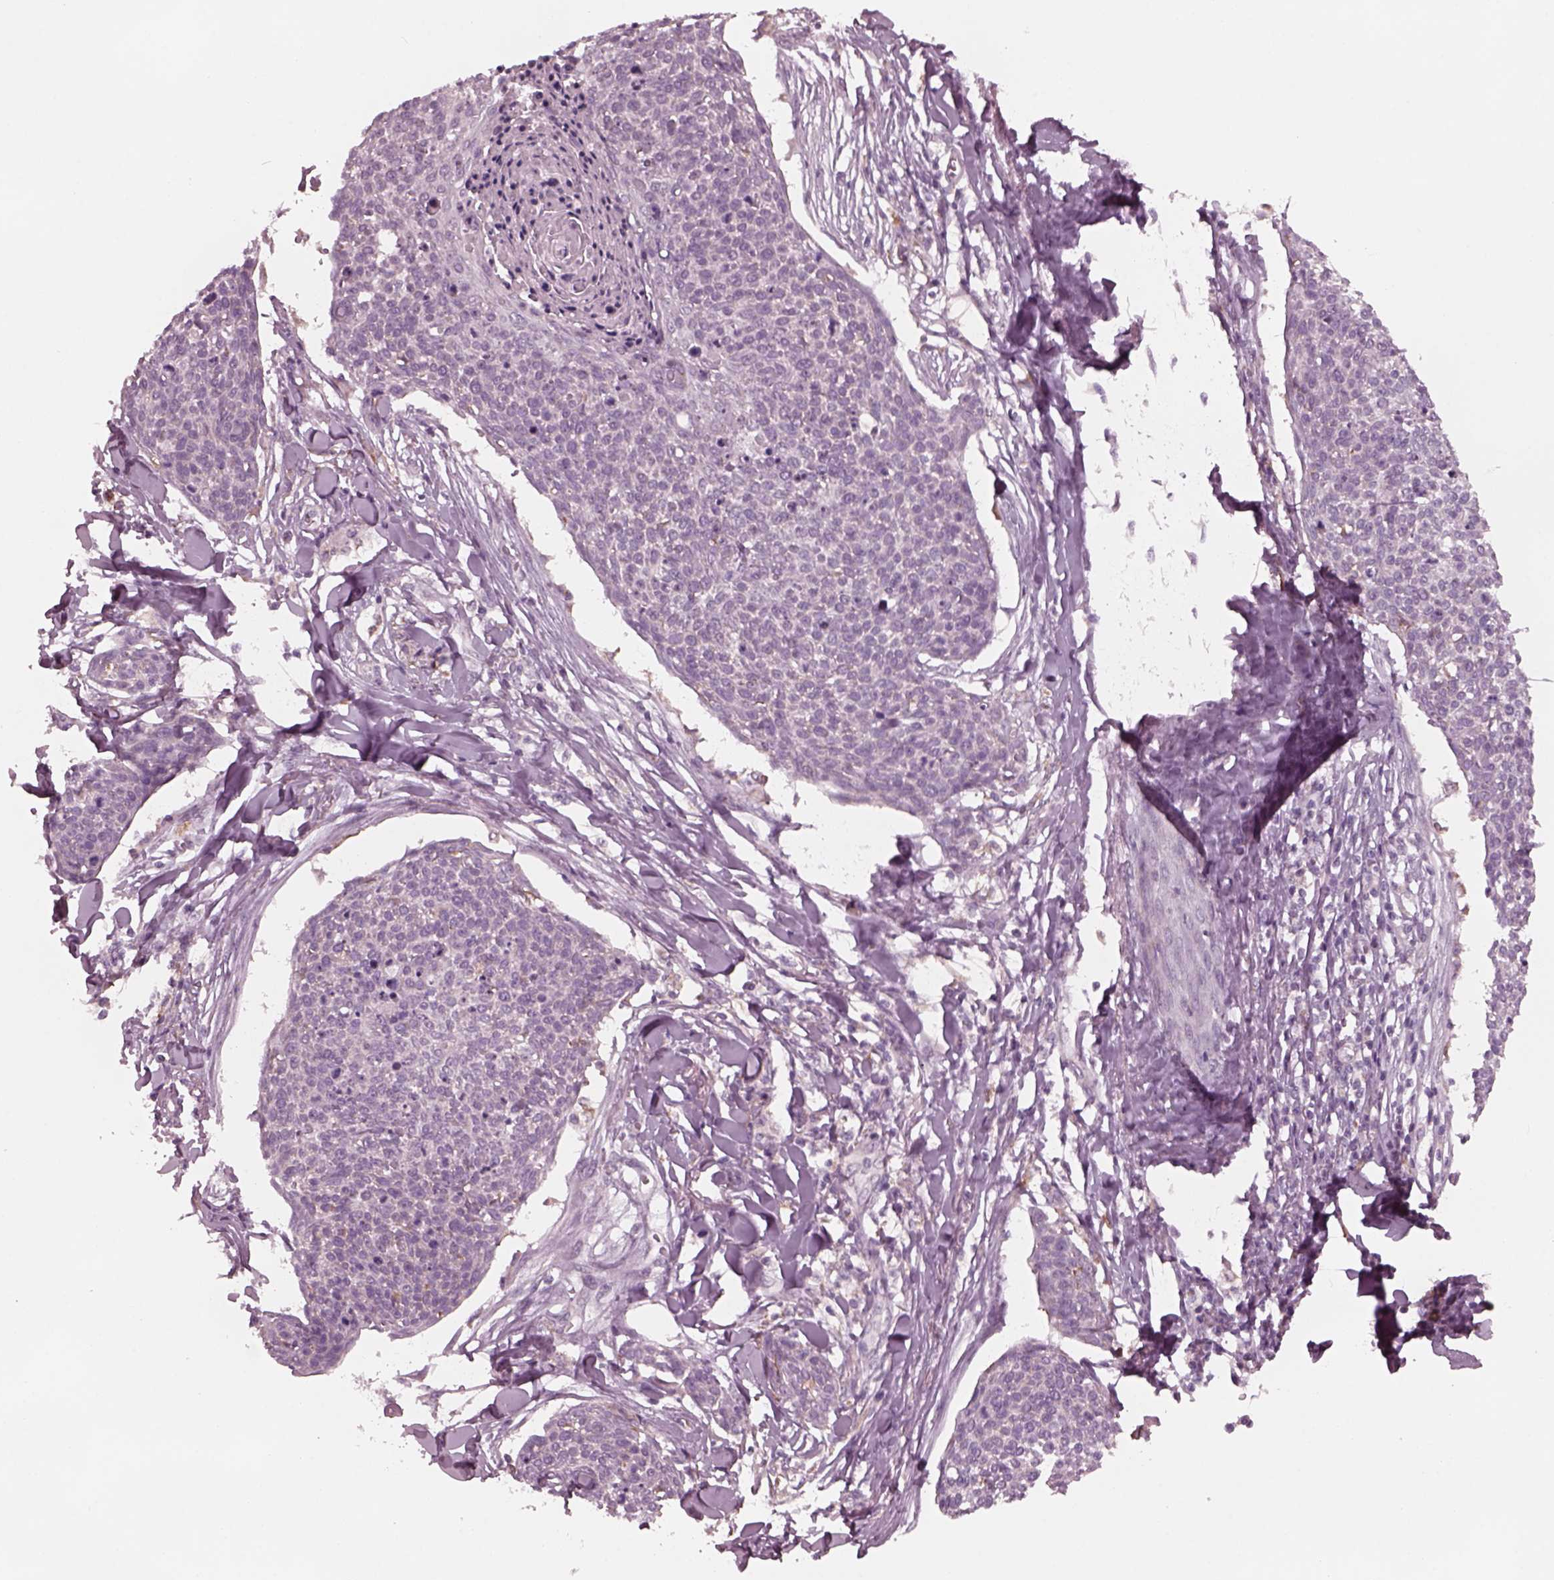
{"staining": {"intensity": "negative", "quantity": "none", "location": "none"}, "tissue": "skin cancer", "cell_type": "Tumor cells", "image_type": "cancer", "snomed": [{"axis": "morphology", "description": "Squamous cell carcinoma, NOS"}, {"axis": "topography", "description": "Skin"}, {"axis": "topography", "description": "Vulva"}], "caption": "This is an immunohistochemistry photomicrograph of squamous cell carcinoma (skin). There is no positivity in tumor cells.", "gene": "CELSR3", "patient": {"sex": "female", "age": 75}}